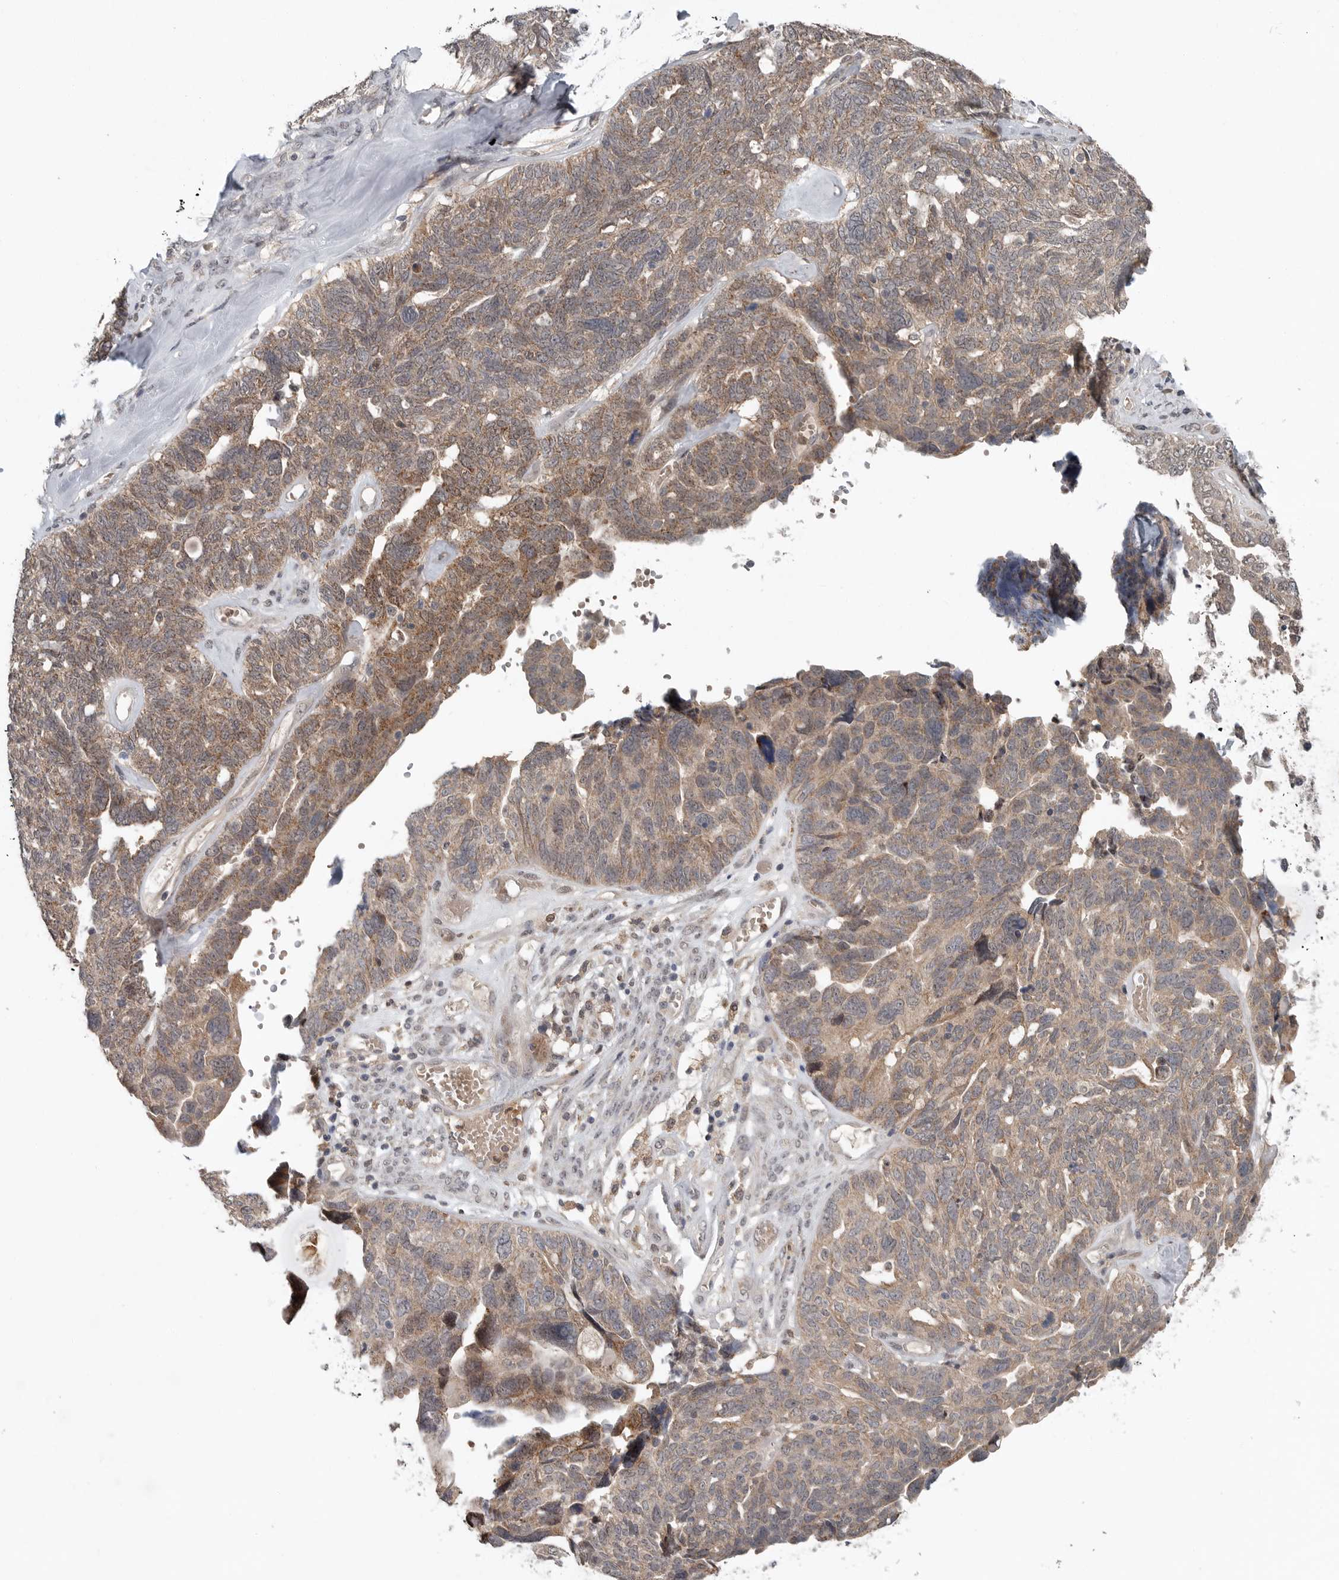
{"staining": {"intensity": "moderate", "quantity": "25%-75%", "location": "cytoplasmic/membranous"}, "tissue": "ovarian cancer", "cell_type": "Tumor cells", "image_type": "cancer", "snomed": [{"axis": "morphology", "description": "Cystadenocarcinoma, serous, NOS"}, {"axis": "topography", "description": "Ovary"}], "caption": "IHC photomicrograph of ovarian cancer stained for a protein (brown), which demonstrates medium levels of moderate cytoplasmic/membranous positivity in about 25%-75% of tumor cells.", "gene": "SCP2", "patient": {"sex": "female", "age": 79}}